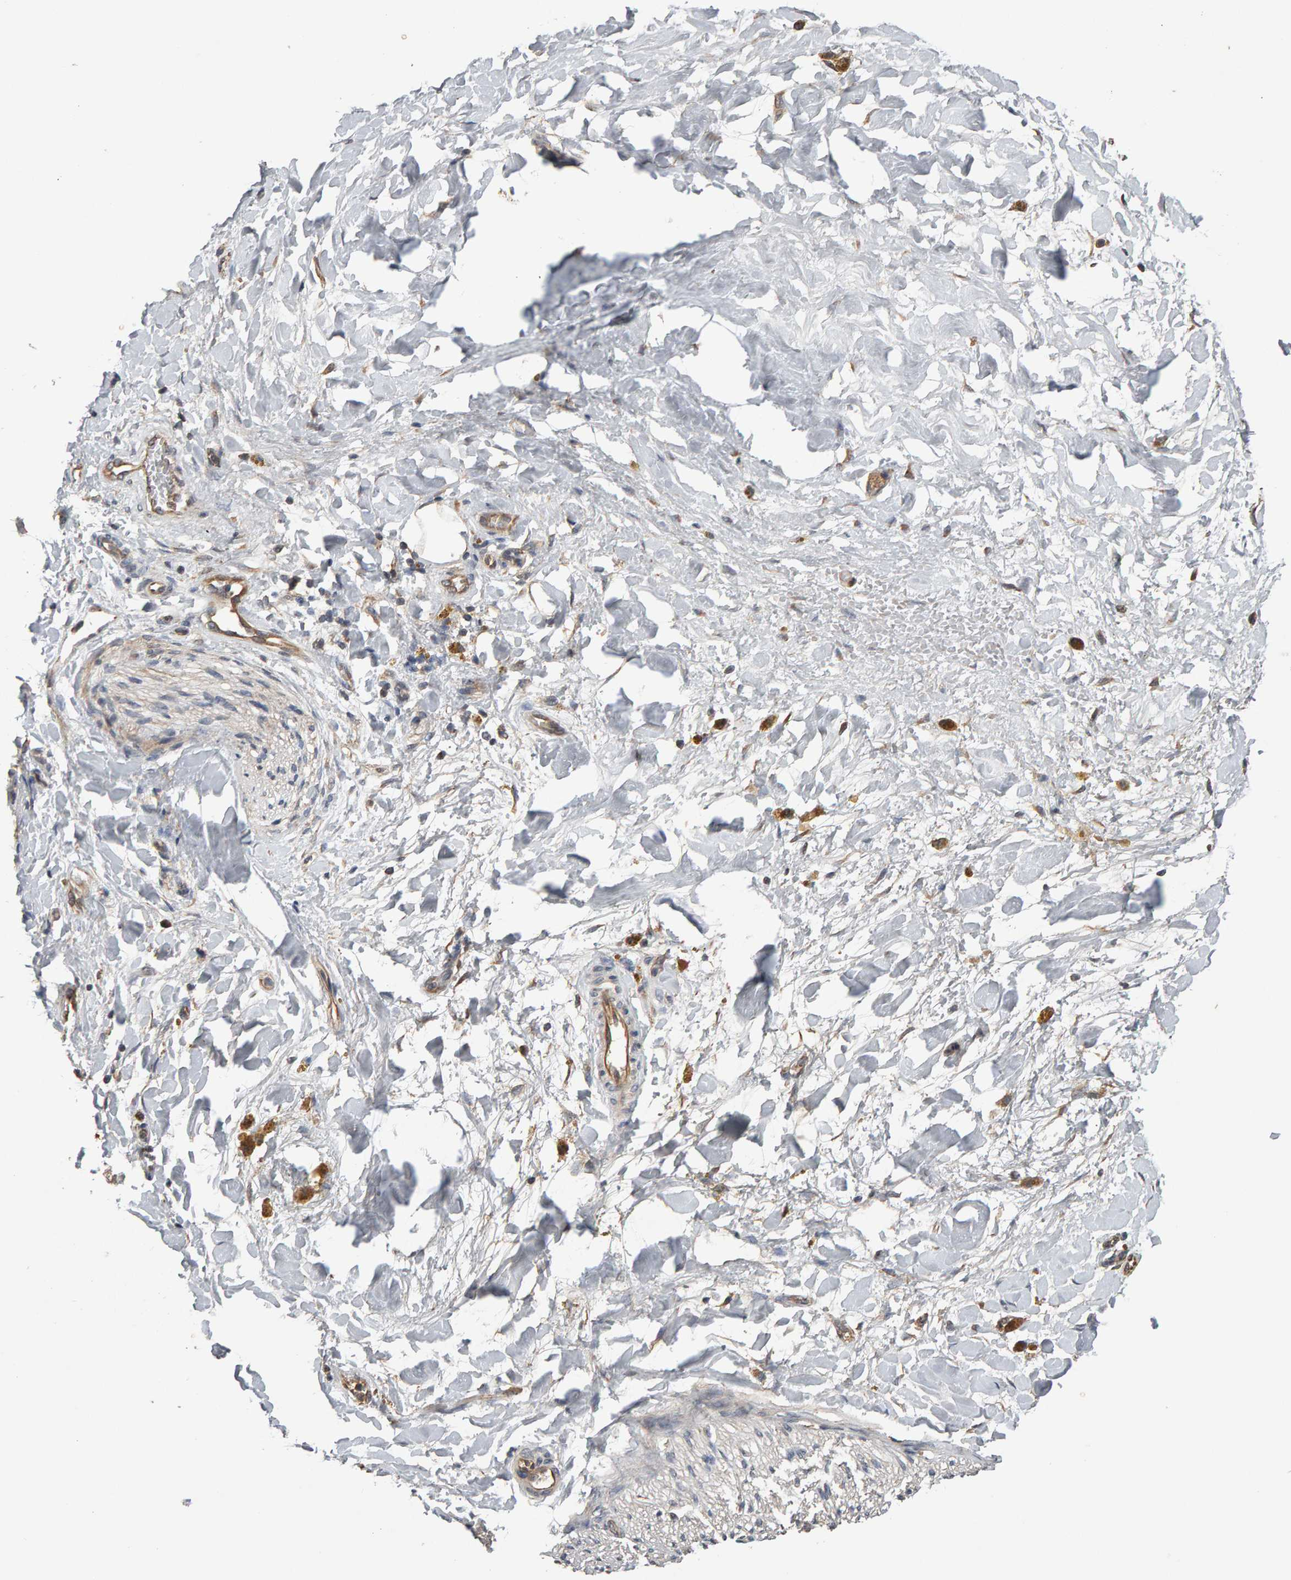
{"staining": {"intensity": "moderate", "quantity": ">75%", "location": "cytoplasmic/membranous"}, "tissue": "adipose tissue", "cell_type": "Adipocytes", "image_type": "normal", "snomed": [{"axis": "morphology", "description": "Normal tissue, NOS"}, {"axis": "topography", "description": "Kidney"}, {"axis": "topography", "description": "Peripheral nerve tissue"}], "caption": "IHC histopathology image of unremarkable adipose tissue stained for a protein (brown), which exhibits medium levels of moderate cytoplasmic/membranous expression in approximately >75% of adipocytes.", "gene": "COASY", "patient": {"sex": "male", "age": 7}}